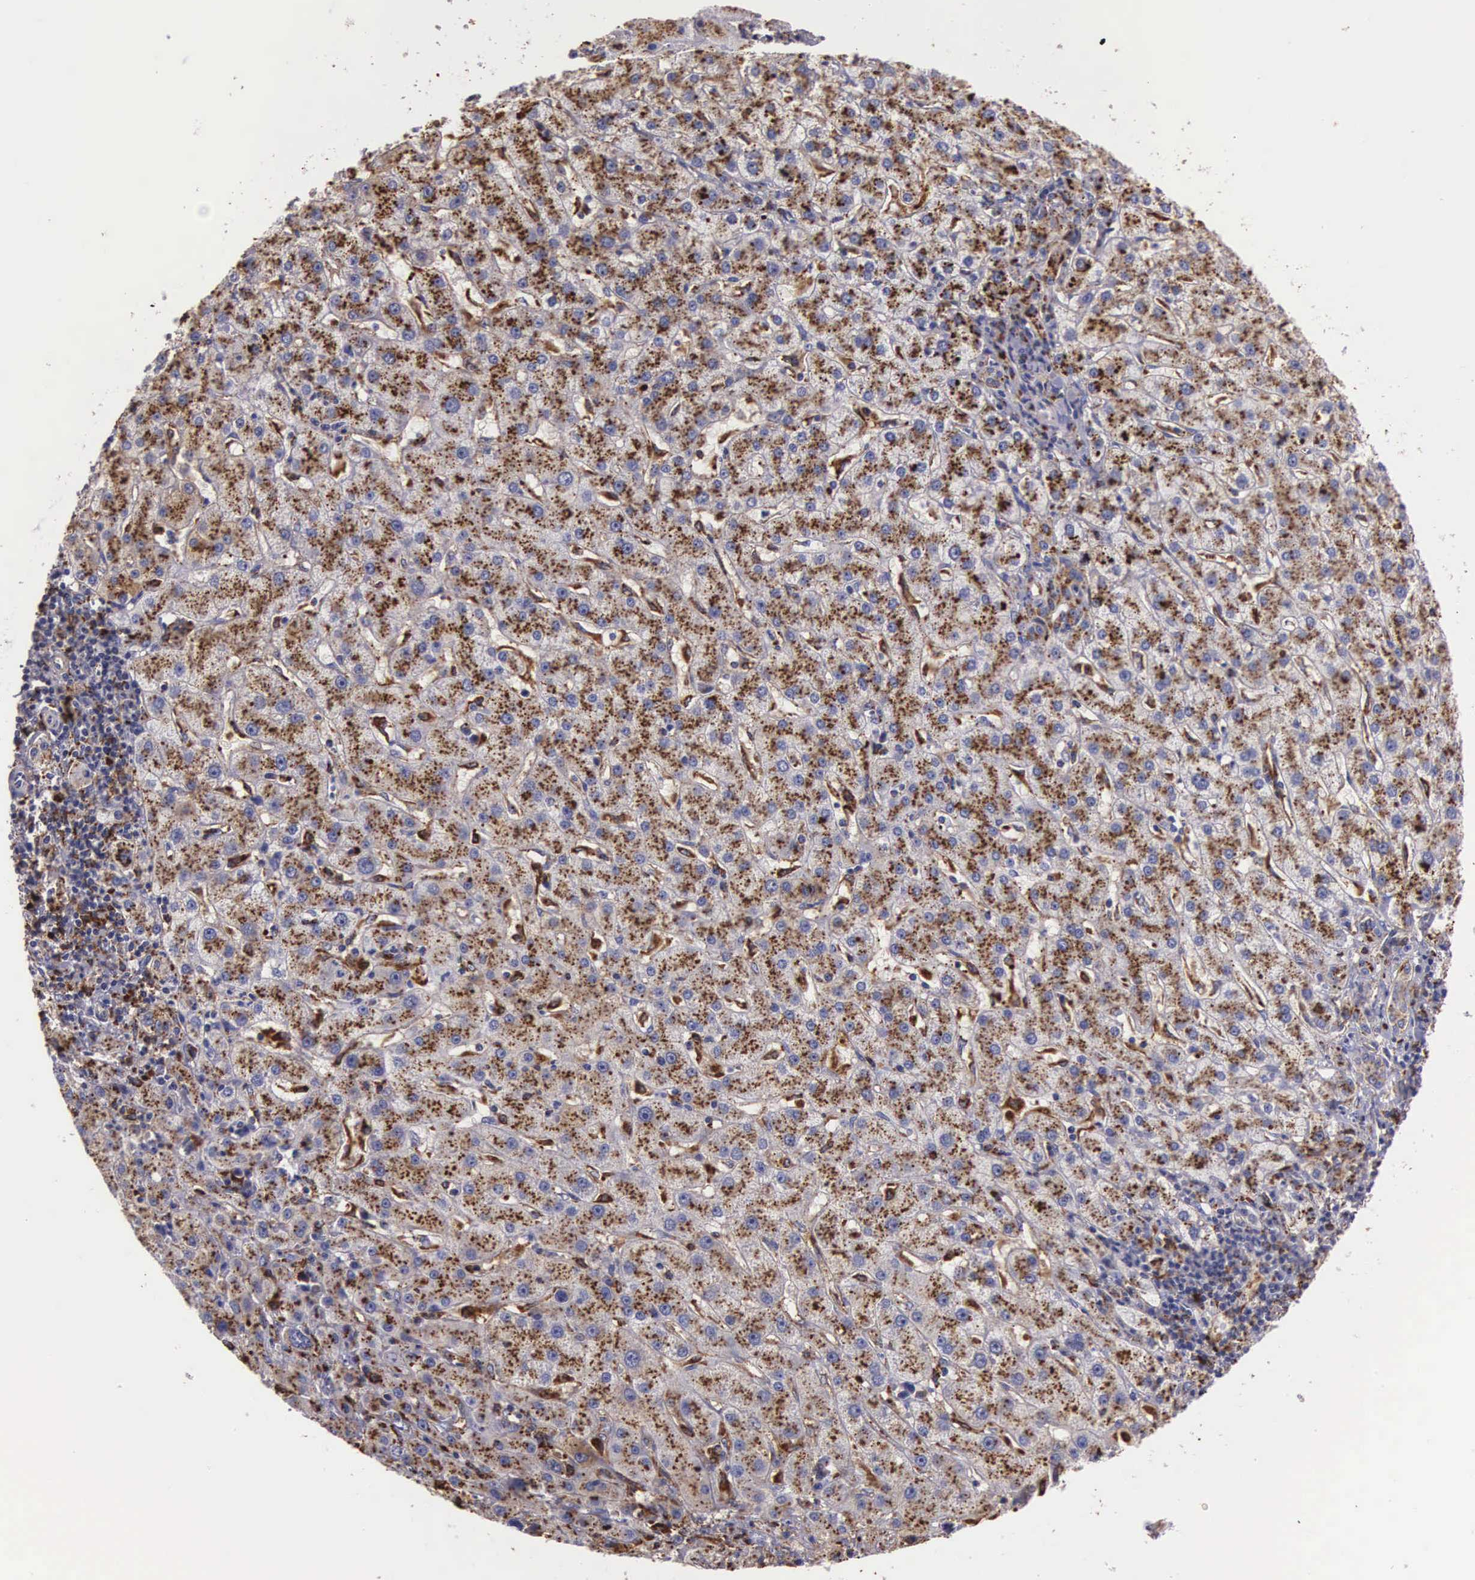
{"staining": {"intensity": "moderate", "quantity": ">75%", "location": "cytoplasmic/membranous"}, "tissue": "liver cancer", "cell_type": "Tumor cells", "image_type": "cancer", "snomed": [{"axis": "morphology", "description": "Cholangiocarcinoma"}, {"axis": "topography", "description": "Liver"}], "caption": "Tumor cells demonstrate moderate cytoplasmic/membranous staining in approximately >75% of cells in liver cancer (cholangiocarcinoma).", "gene": "NAGA", "patient": {"sex": "female", "age": 79}}